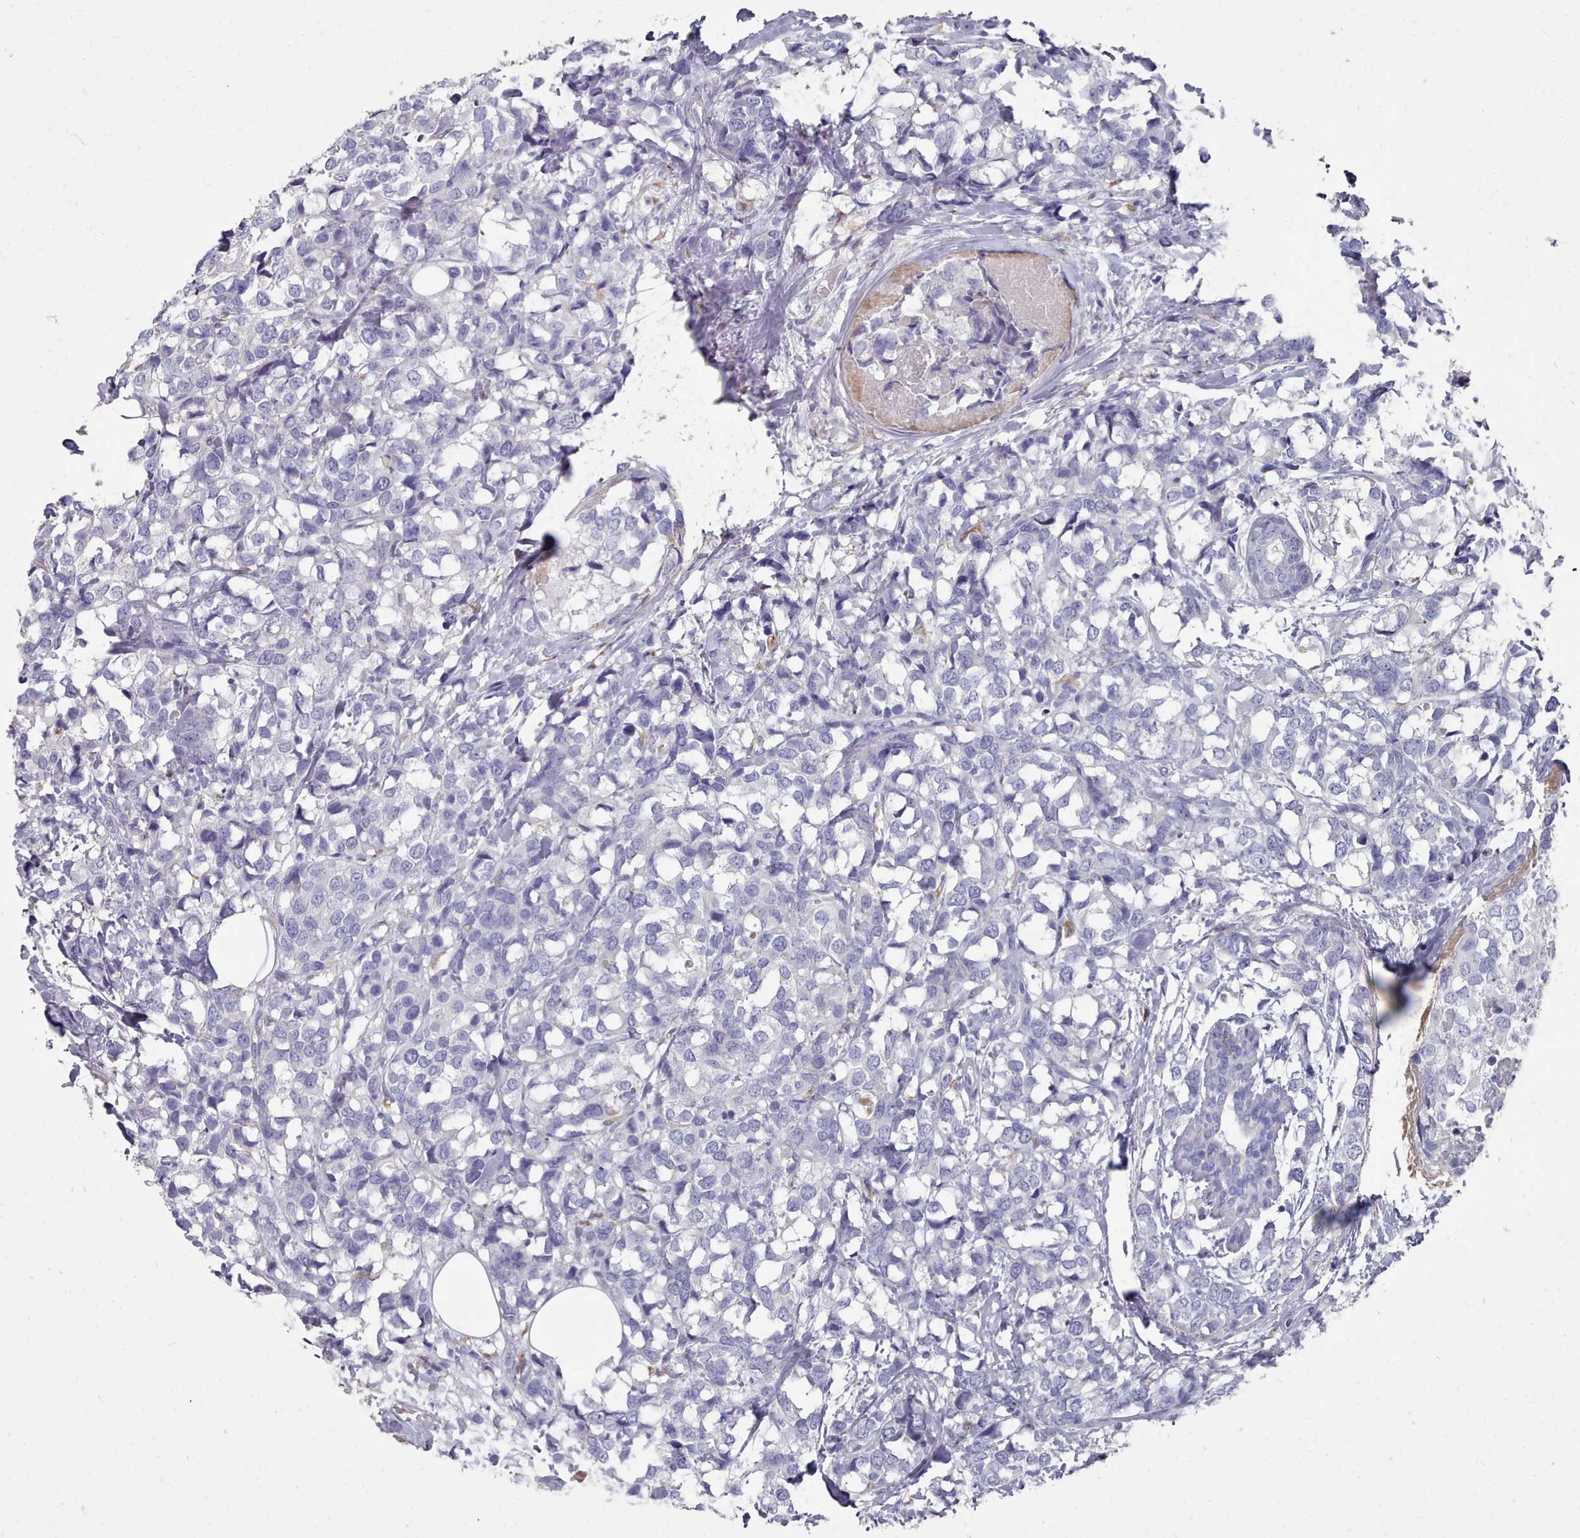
{"staining": {"intensity": "negative", "quantity": "none", "location": "none"}, "tissue": "breast cancer", "cell_type": "Tumor cells", "image_type": "cancer", "snomed": [{"axis": "morphology", "description": "Lobular carcinoma"}, {"axis": "topography", "description": "Breast"}], "caption": "Immunohistochemical staining of breast lobular carcinoma exhibits no significant expression in tumor cells.", "gene": "OTULINL", "patient": {"sex": "female", "age": 59}}